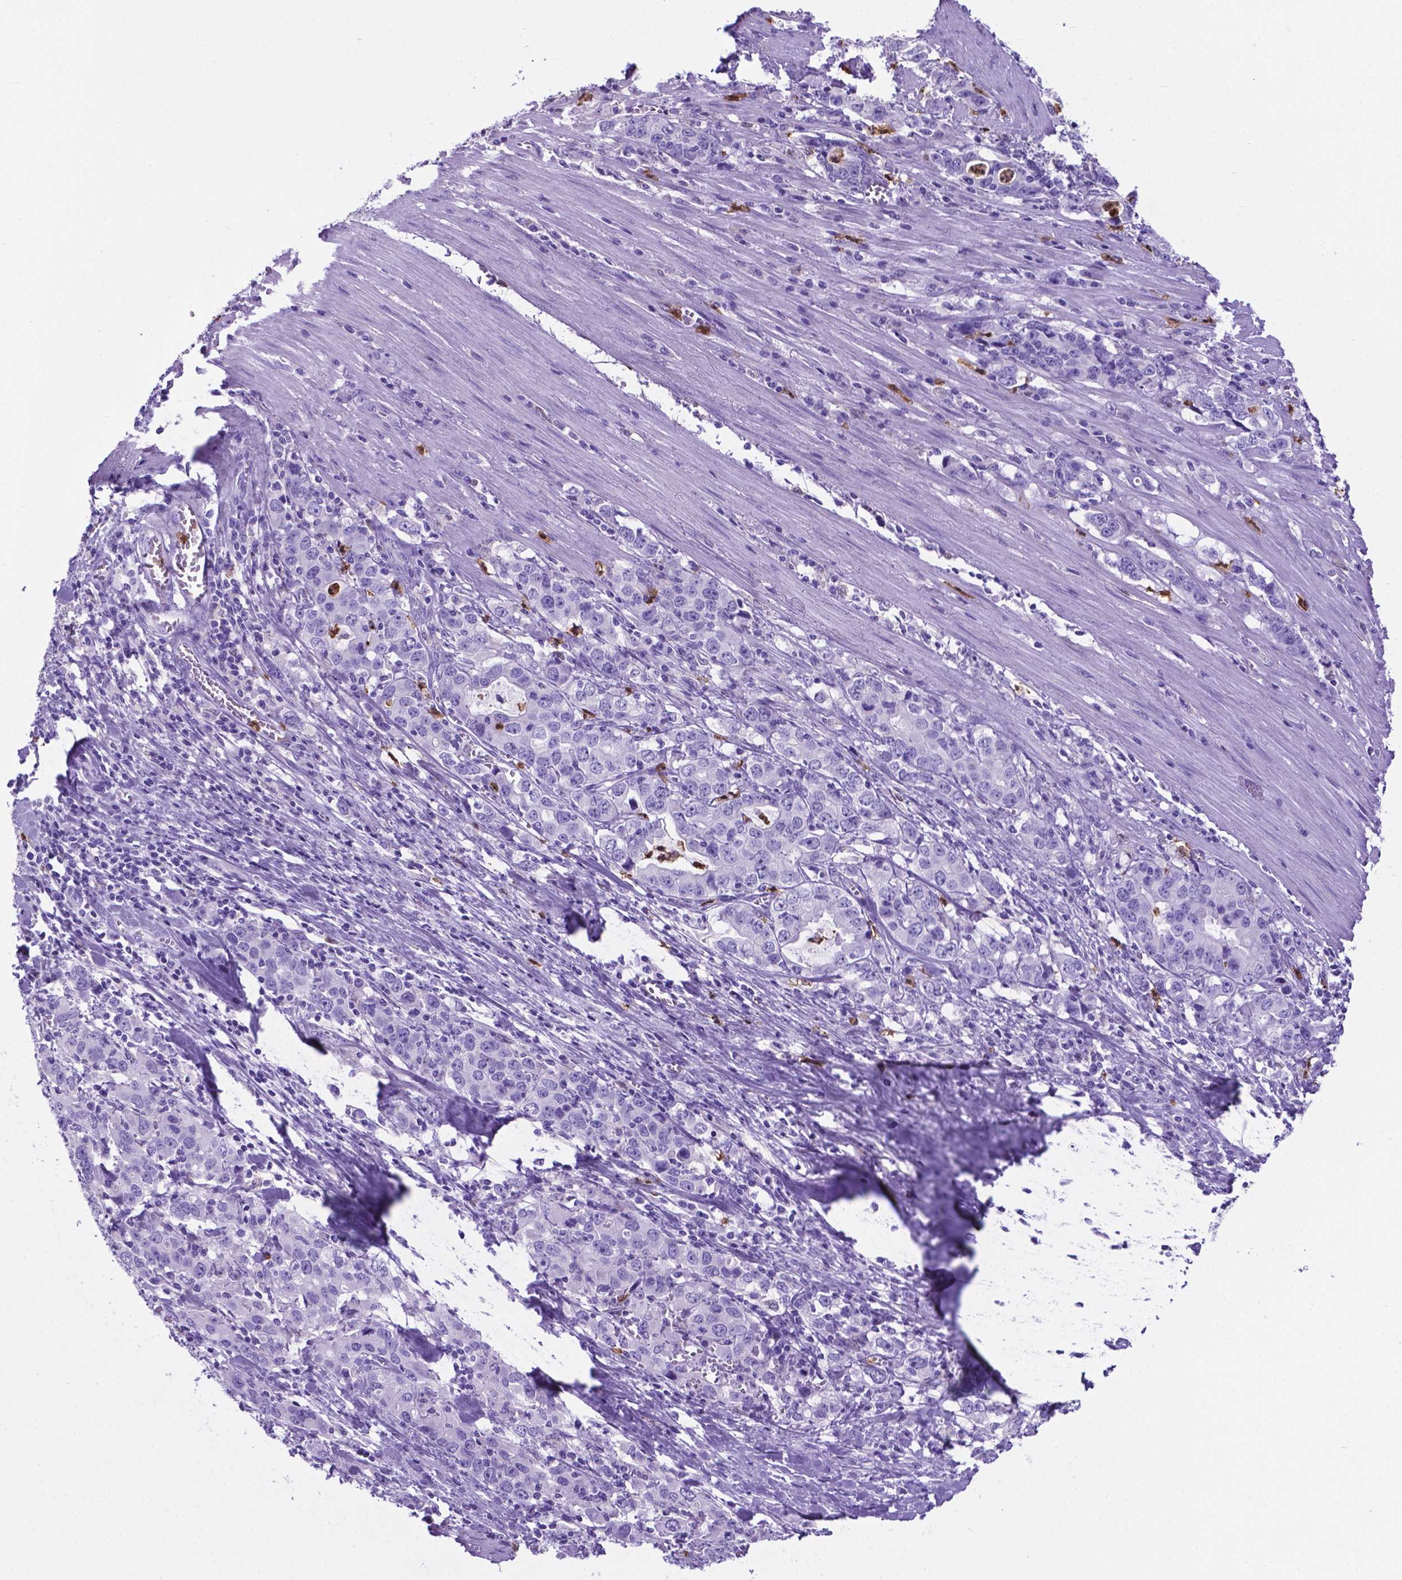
{"staining": {"intensity": "negative", "quantity": "none", "location": "none"}, "tissue": "stomach cancer", "cell_type": "Tumor cells", "image_type": "cancer", "snomed": [{"axis": "morphology", "description": "Adenocarcinoma, NOS"}, {"axis": "topography", "description": "Stomach, lower"}], "caption": "Human adenocarcinoma (stomach) stained for a protein using immunohistochemistry (IHC) shows no positivity in tumor cells.", "gene": "LZTR1", "patient": {"sex": "female", "age": 72}}